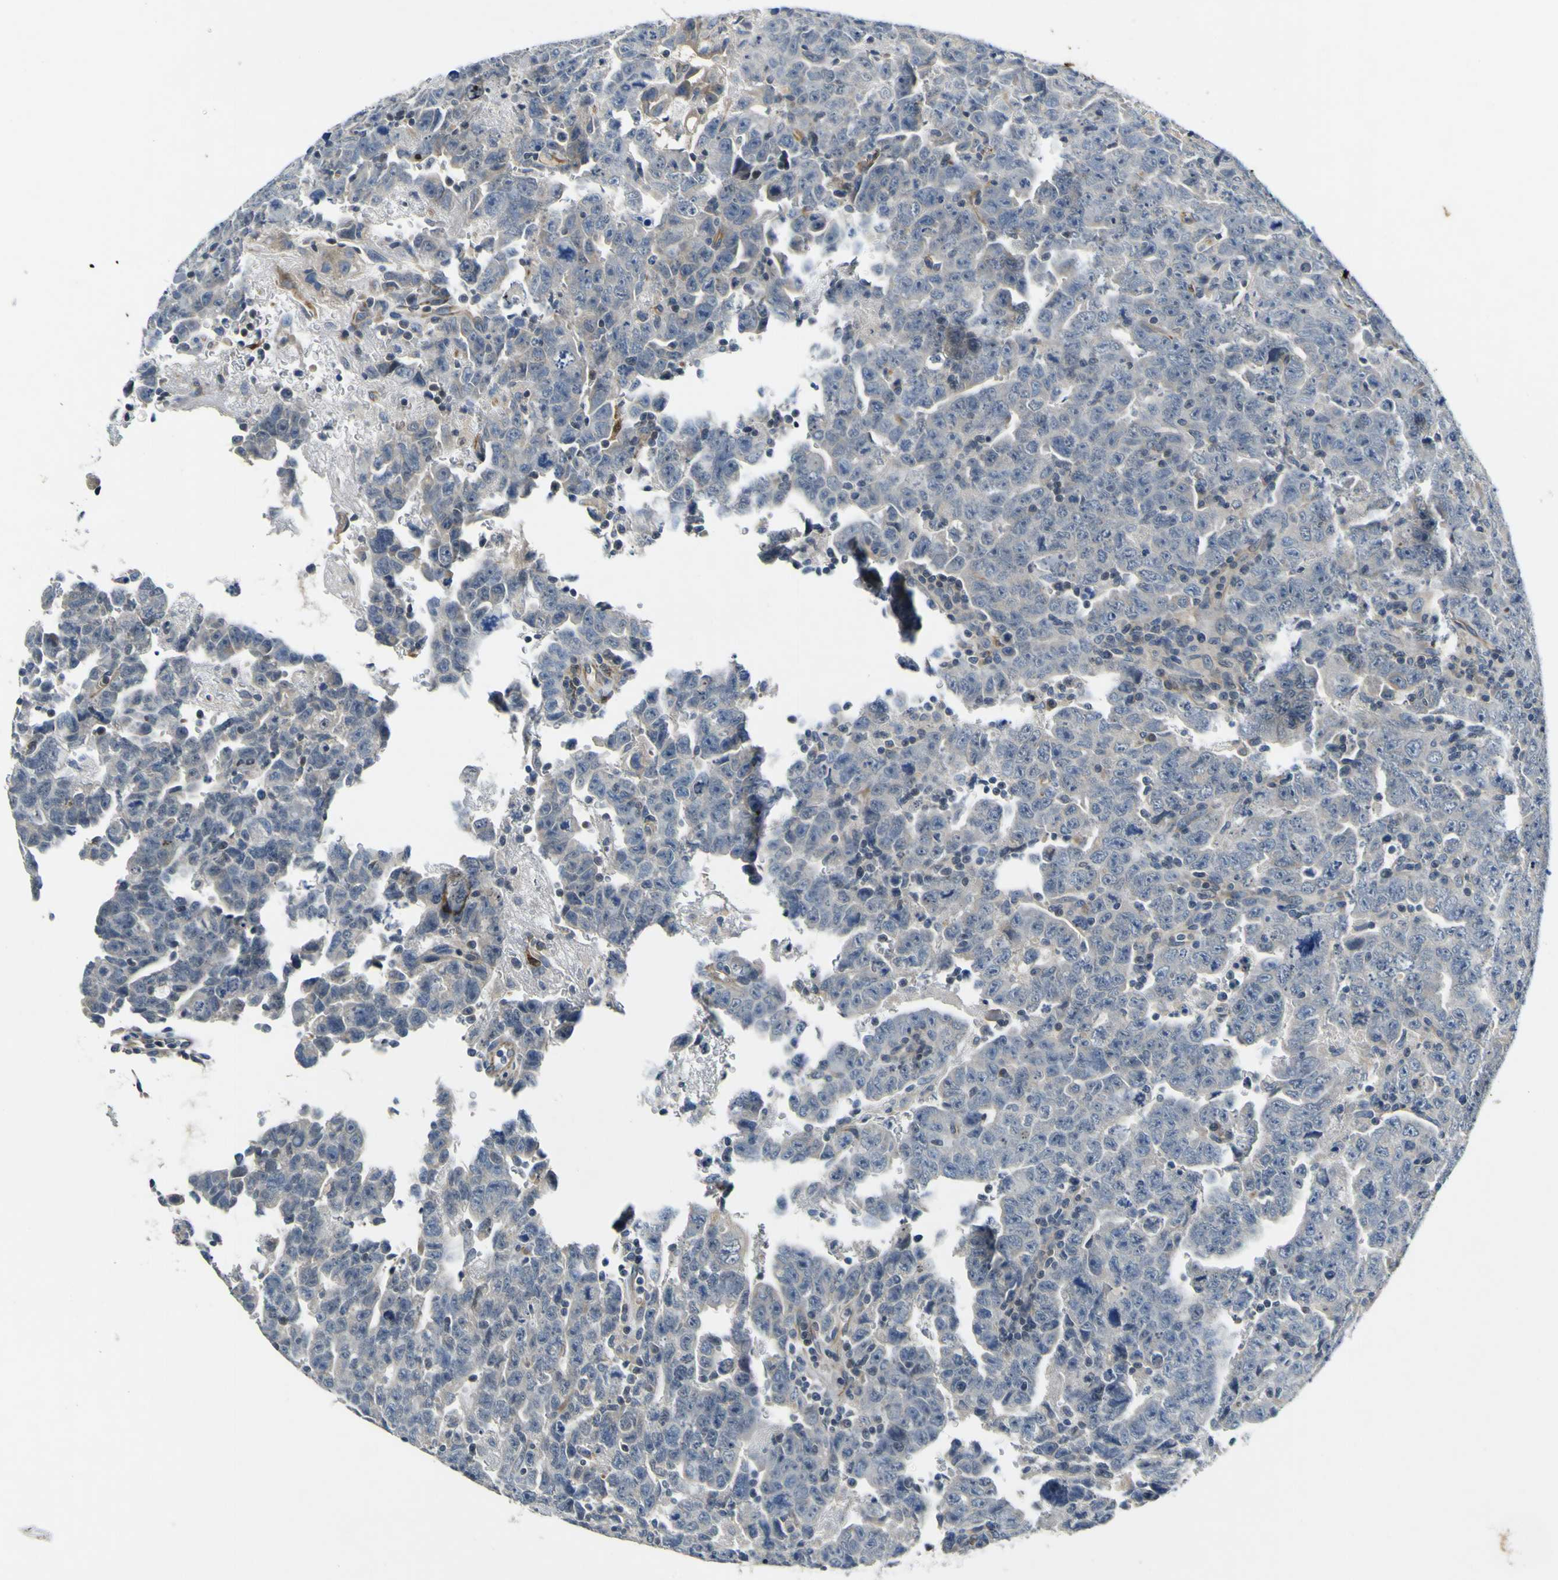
{"staining": {"intensity": "negative", "quantity": "none", "location": "none"}, "tissue": "testis cancer", "cell_type": "Tumor cells", "image_type": "cancer", "snomed": [{"axis": "morphology", "description": "Carcinoma, Embryonal, NOS"}, {"axis": "topography", "description": "Testis"}], "caption": "DAB immunohistochemical staining of human testis cancer exhibits no significant expression in tumor cells. (Immunohistochemistry (ihc), brightfield microscopy, high magnification).", "gene": "LDLR", "patient": {"sex": "male", "age": 28}}